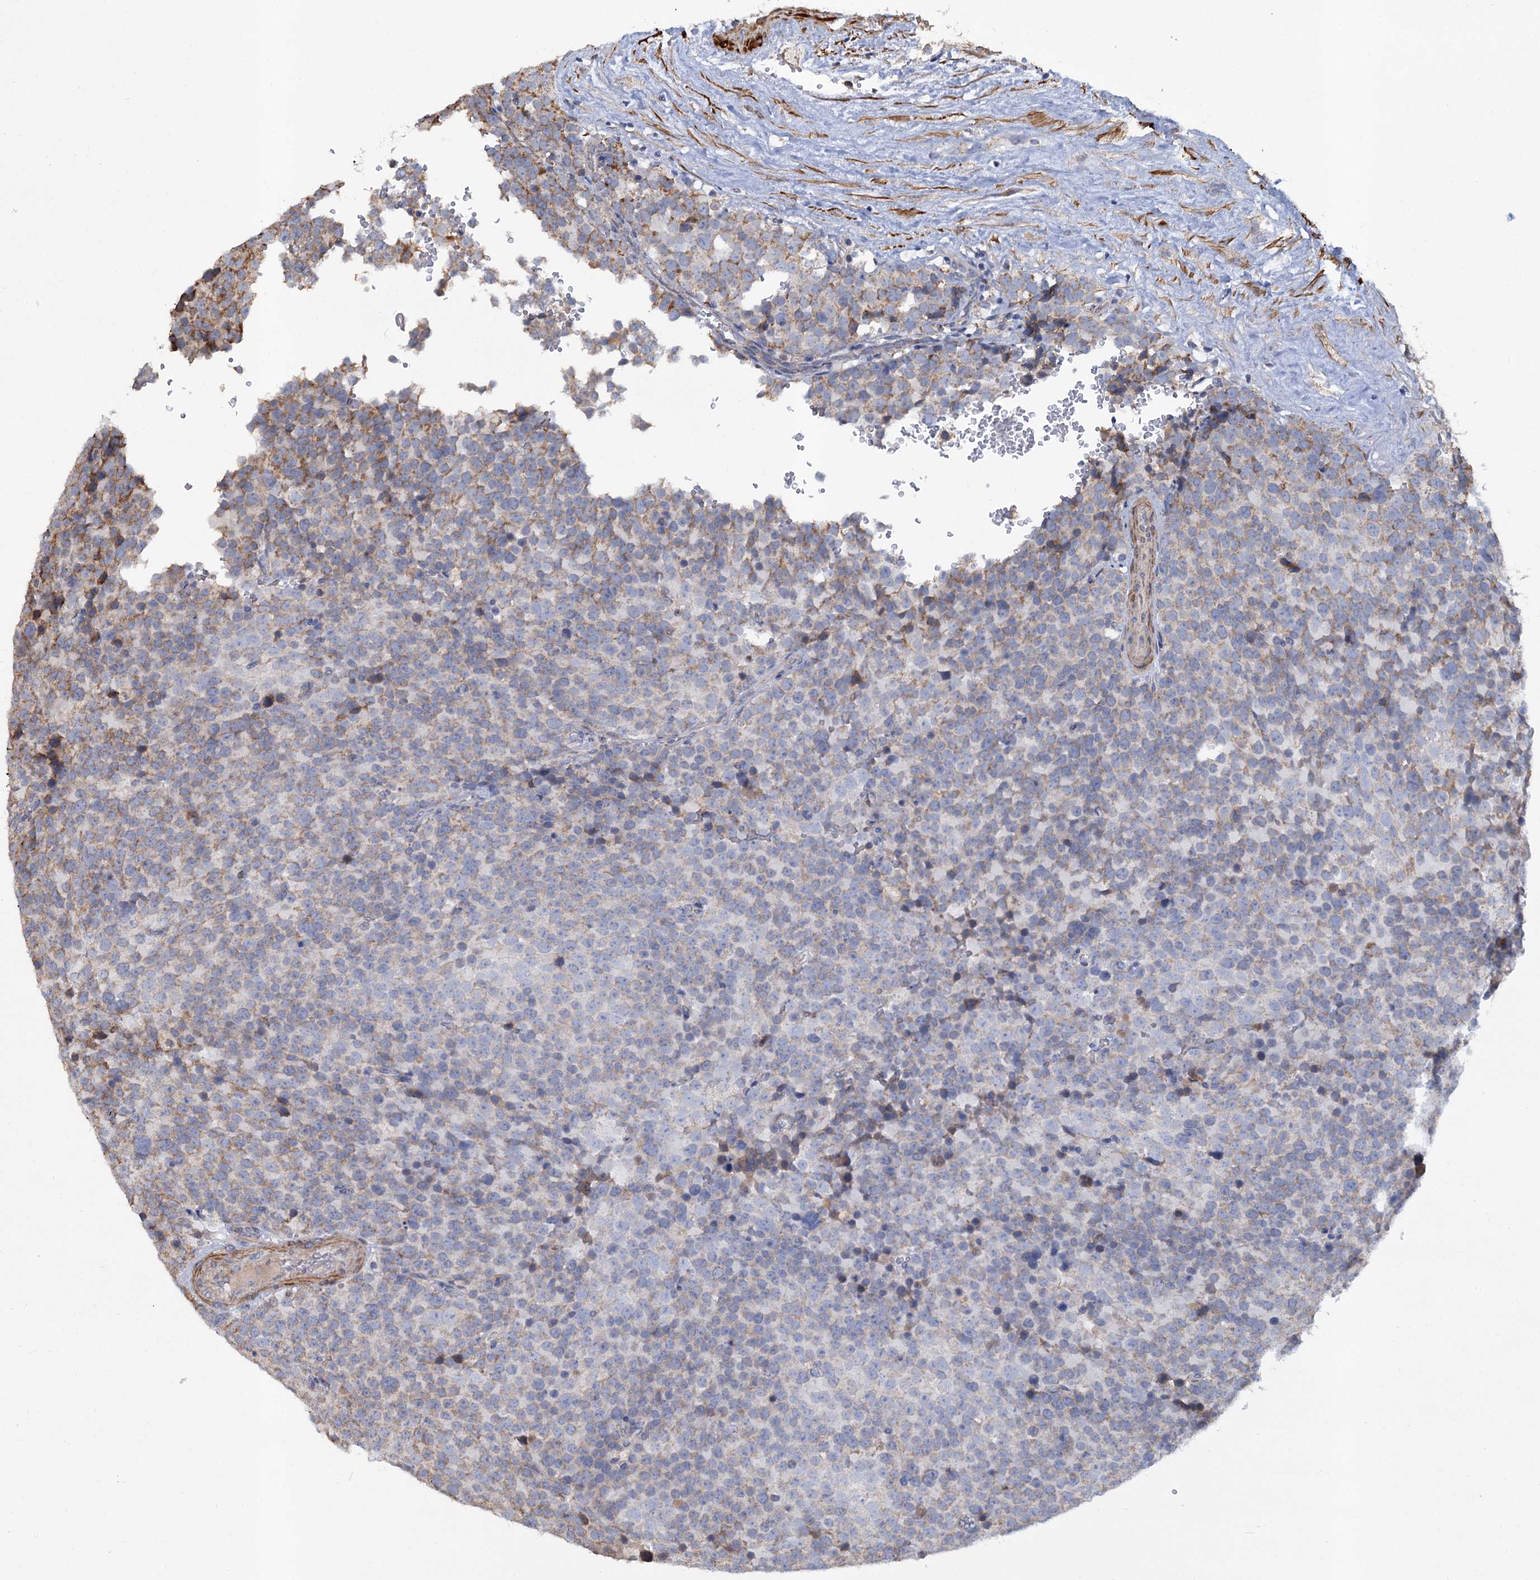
{"staining": {"intensity": "moderate", "quantity": "<25%", "location": "cytoplasmic/membranous"}, "tissue": "testis cancer", "cell_type": "Tumor cells", "image_type": "cancer", "snomed": [{"axis": "morphology", "description": "Seminoma, NOS"}, {"axis": "topography", "description": "Testis"}], "caption": "This photomicrograph shows testis cancer (seminoma) stained with immunohistochemistry to label a protein in brown. The cytoplasmic/membranous of tumor cells show moderate positivity for the protein. Nuclei are counter-stained blue.", "gene": "ALKBH7", "patient": {"sex": "male", "age": 71}}